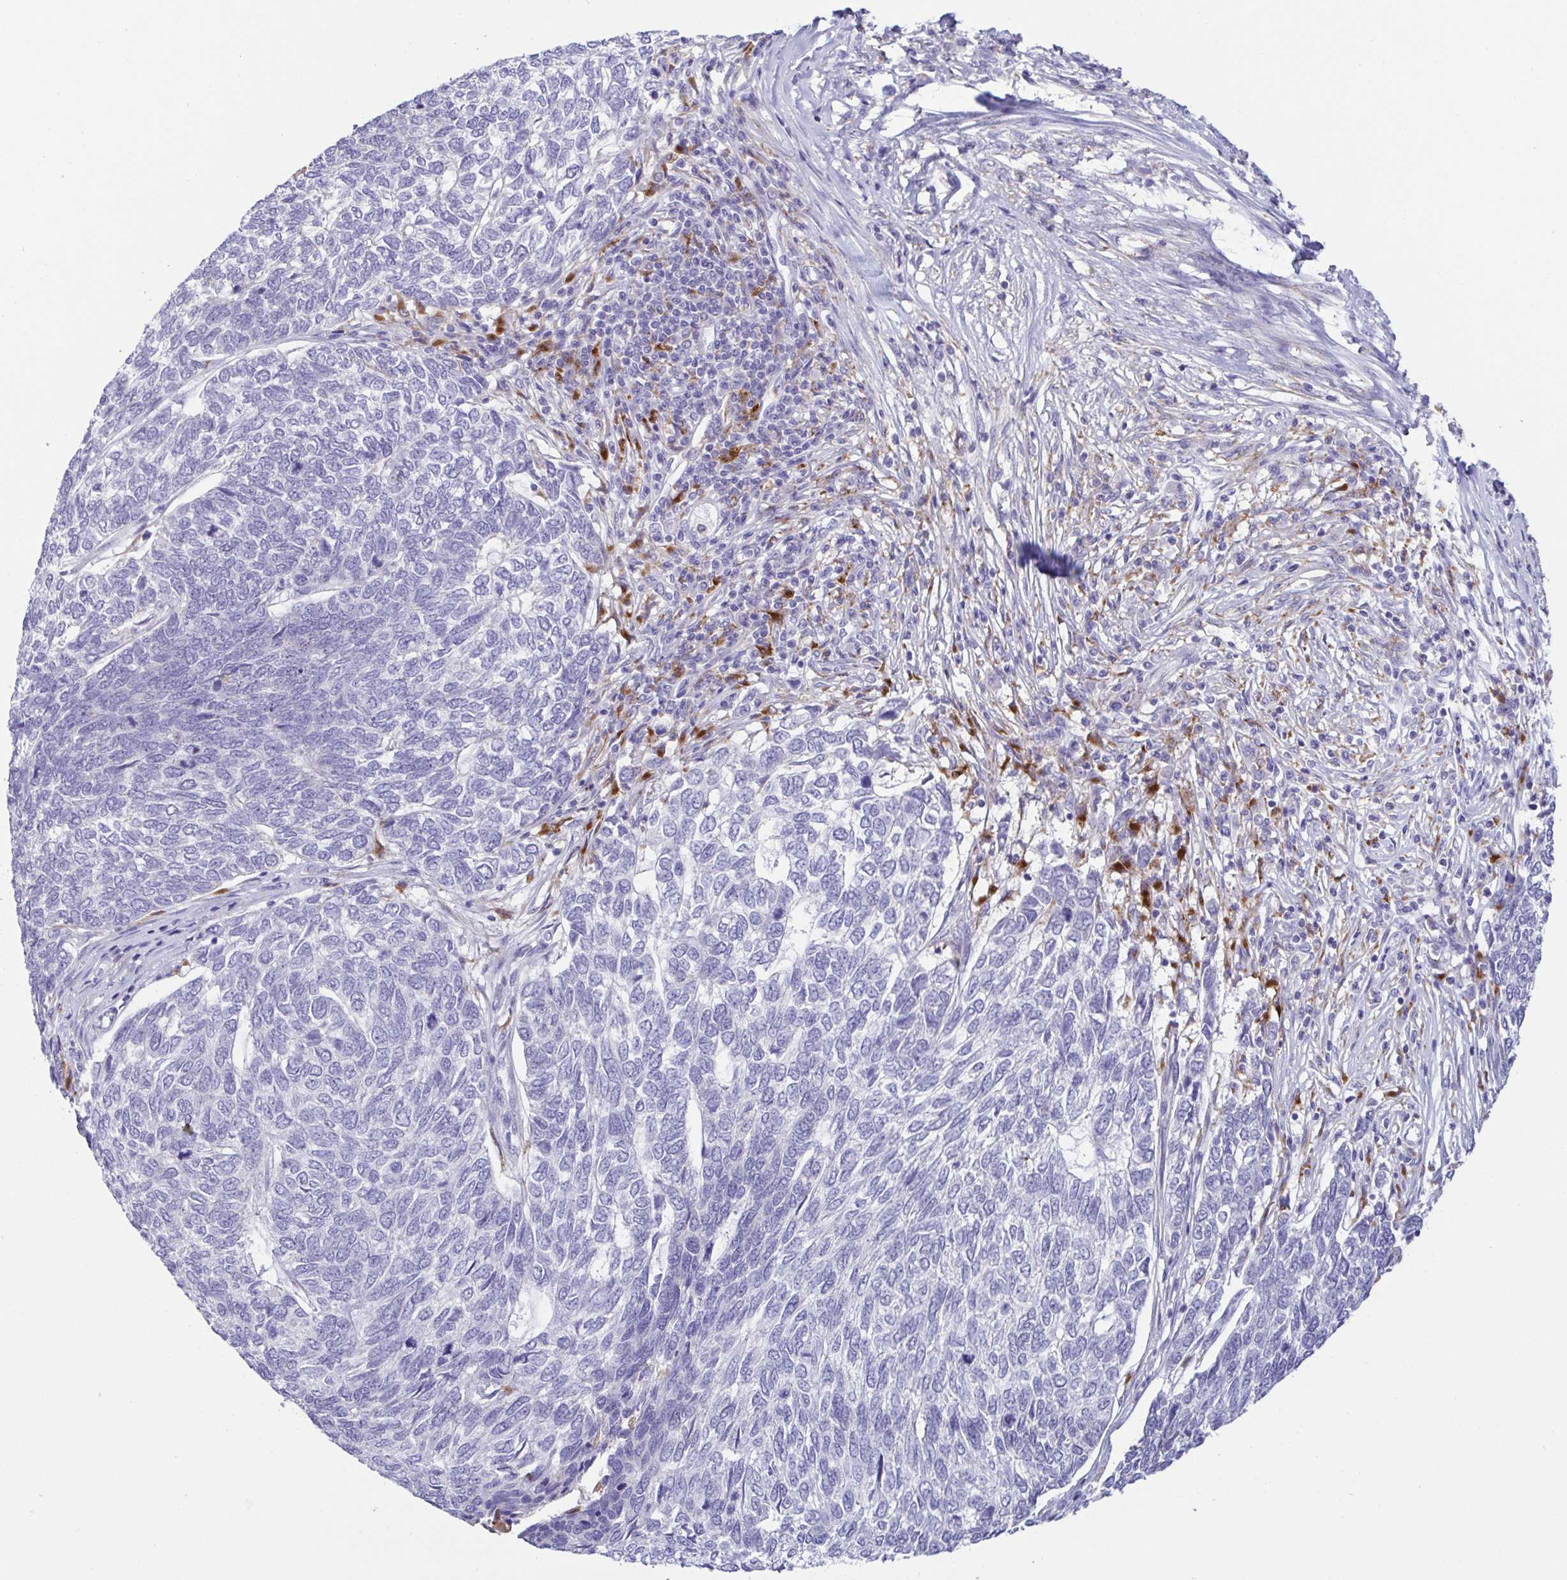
{"staining": {"intensity": "negative", "quantity": "none", "location": "none"}, "tissue": "skin cancer", "cell_type": "Tumor cells", "image_type": "cancer", "snomed": [{"axis": "morphology", "description": "Basal cell carcinoma"}, {"axis": "topography", "description": "Skin"}], "caption": "Immunohistochemistry (IHC) of skin basal cell carcinoma shows no positivity in tumor cells. (DAB (3,3'-diaminobenzidine) immunohistochemistry (IHC) with hematoxylin counter stain).", "gene": "ATP6V1G2", "patient": {"sex": "female", "age": 65}}